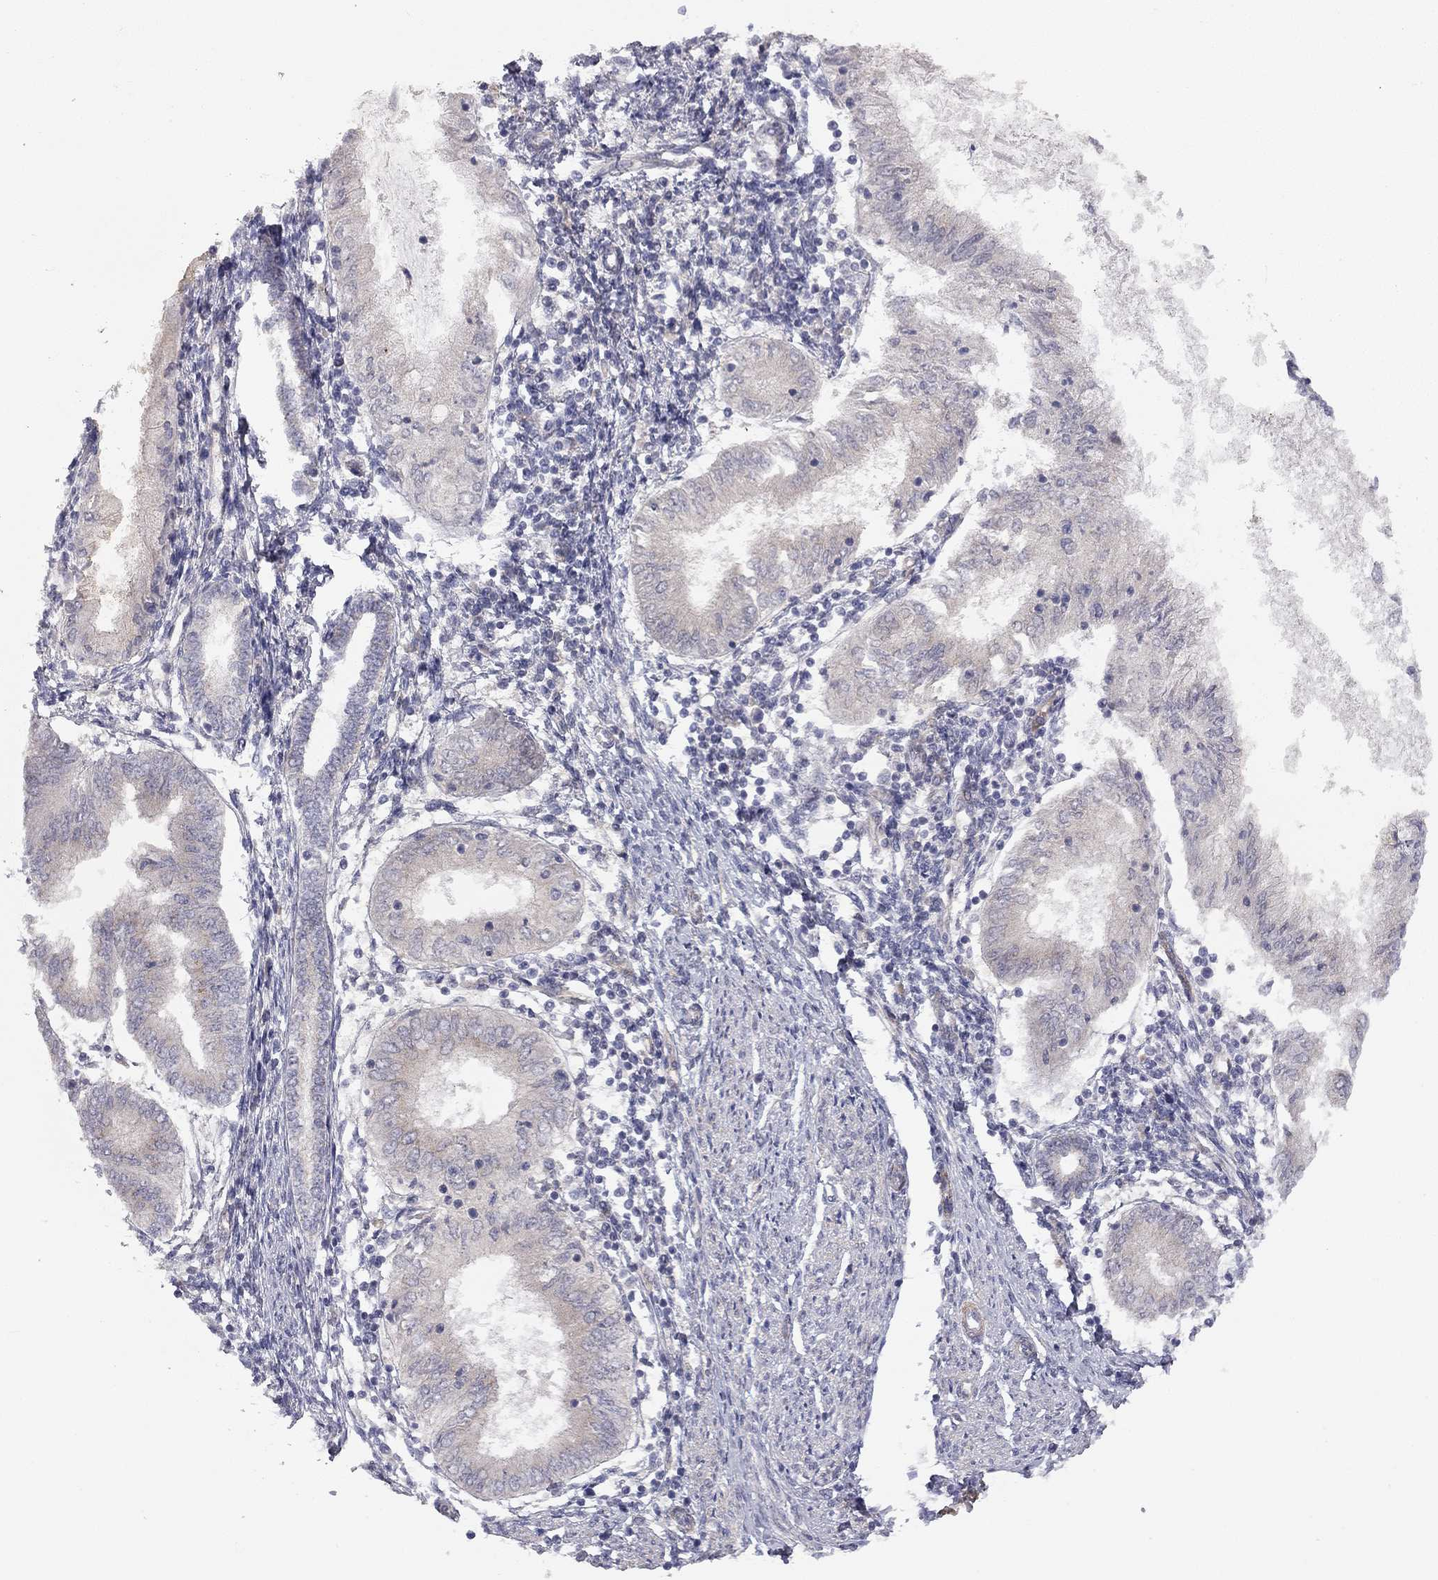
{"staining": {"intensity": "negative", "quantity": "none", "location": "none"}, "tissue": "endometrial cancer", "cell_type": "Tumor cells", "image_type": "cancer", "snomed": [{"axis": "morphology", "description": "Adenocarcinoma, NOS"}, {"axis": "topography", "description": "Endometrium"}], "caption": "Tumor cells are negative for brown protein staining in adenocarcinoma (endometrial).", "gene": "EXOC3L2", "patient": {"sex": "female", "age": 68}}